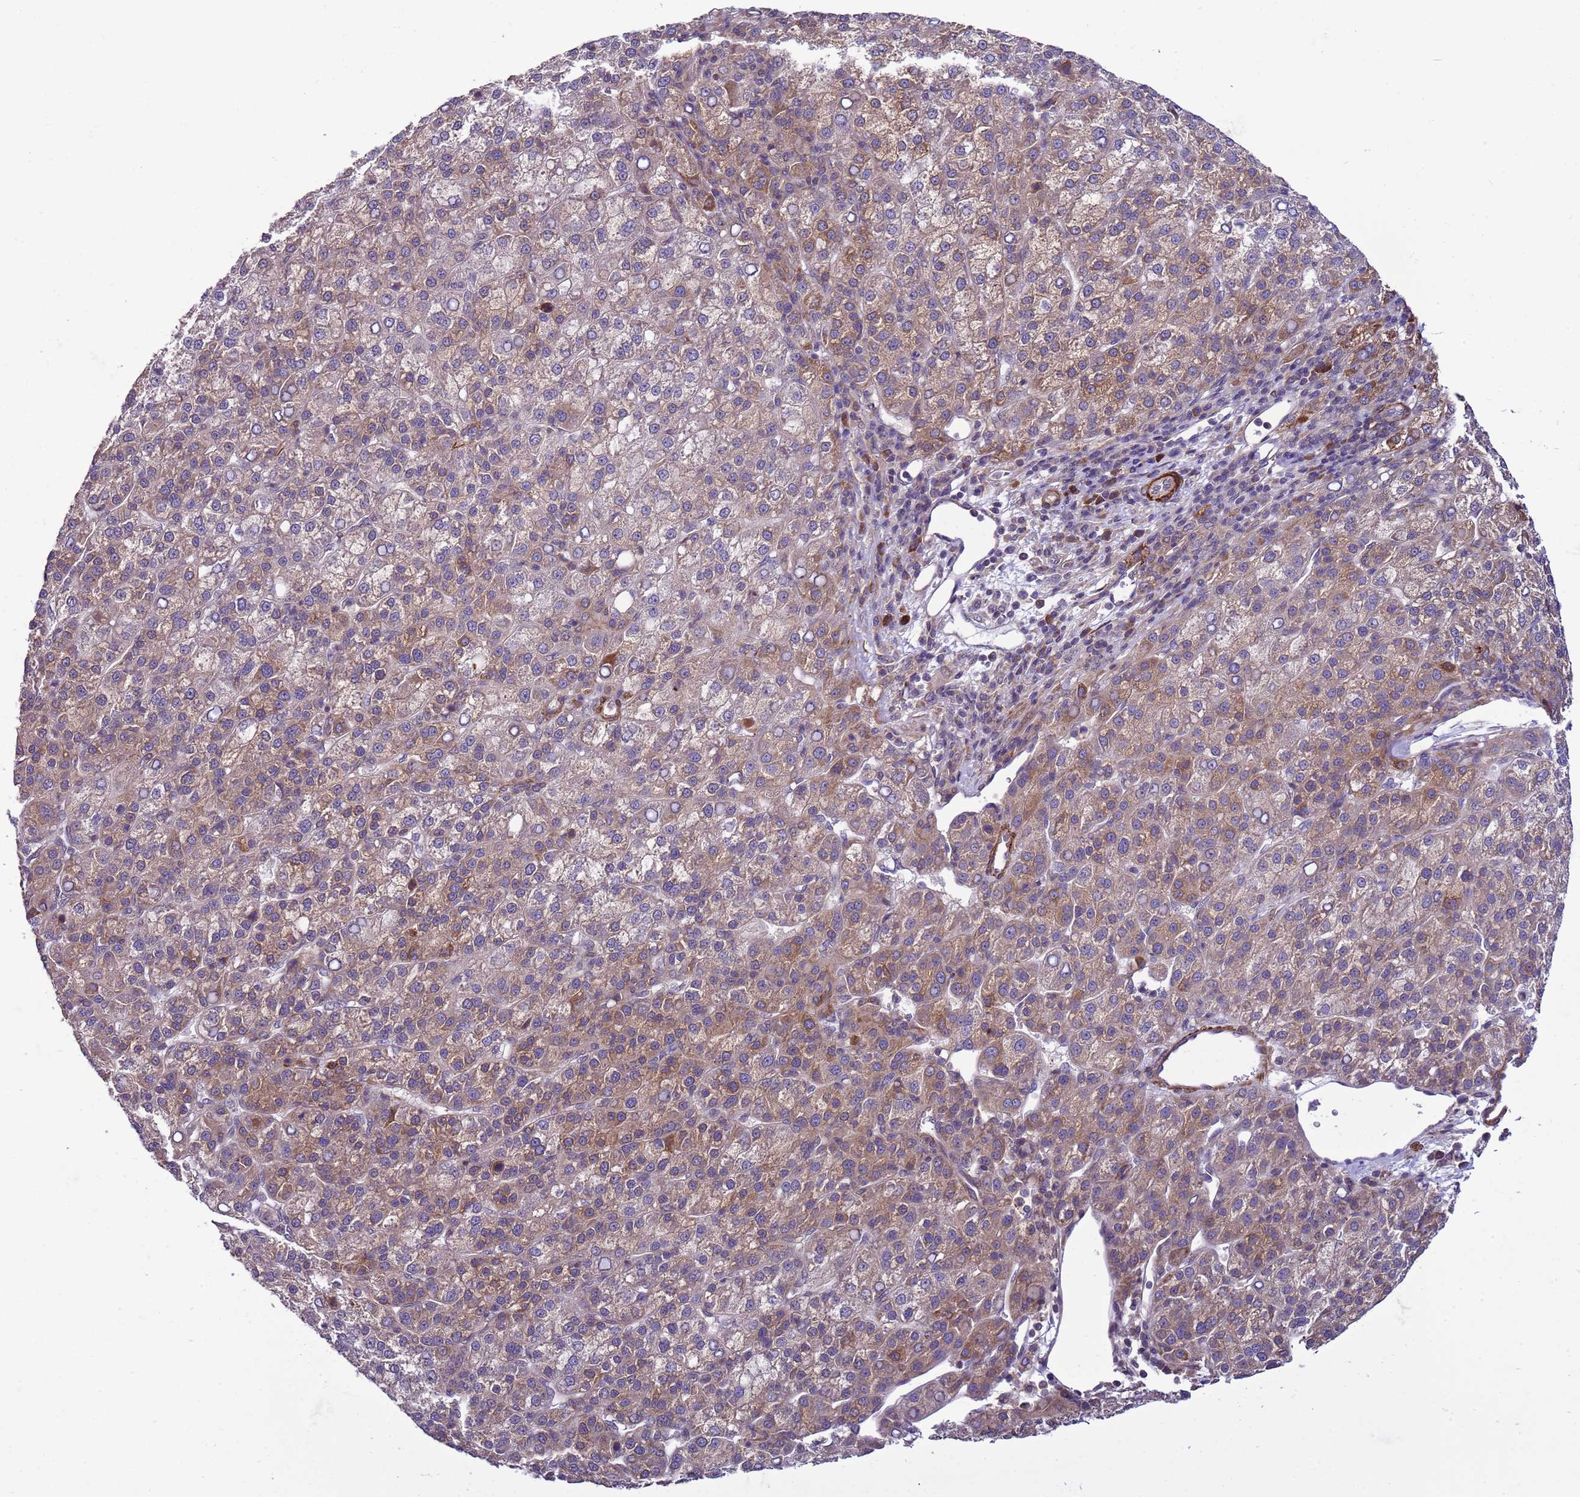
{"staining": {"intensity": "moderate", "quantity": "25%-75%", "location": "cytoplasmic/membranous"}, "tissue": "liver cancer", "cell_type": "Tumor cells", "image_type": "cancer", "snomed": [{"axis": "morphology", "description": "Carcinoma, Hepatocellular, NOS"}, {"axis": "topography", "description": "Liver"}], "caption": "This is an image of IHC staining of hepatocellular carcinoma (liver), which shows moderate expression in the cytoplasmic/membranous of tumor cells.", "gene": "GEN1", "patient": {"sex": "female", "age": 58}}